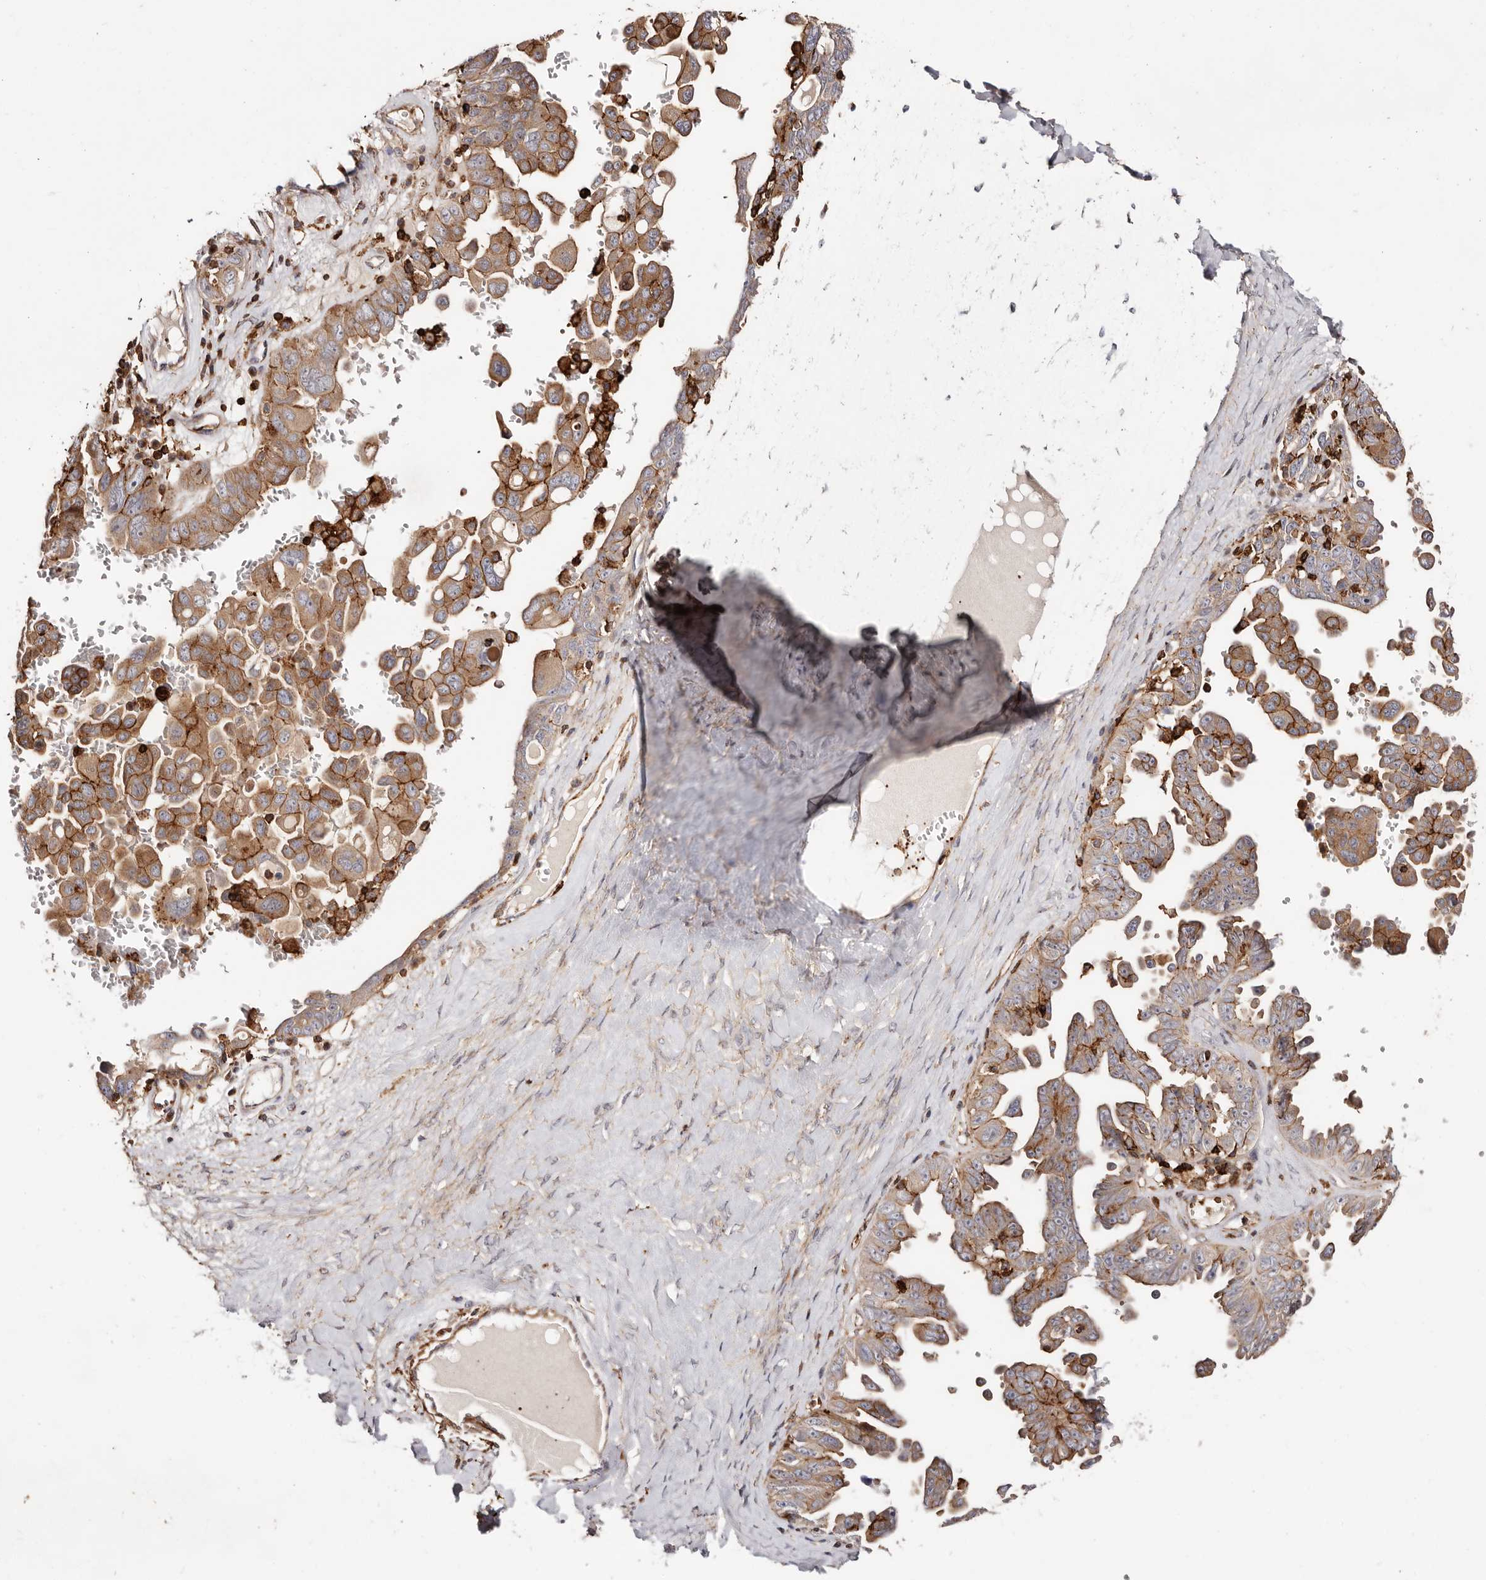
{"staining": {"intensity": "moderate", "quantity": "25%-75%", "location": "cytoplasmic/membranous"}, "tissue": "ovarian cancer", "cell_type": "Tumor cells", "image_type": "cancer", "snomed": [{"axis": "morphology", "description": "Carcinoma, endometroid"}, {"axis": "topography", "description": "Ovary"}], "caption": "Tumor cells show moderate cytoplasmic/membranous expression in about 25%-75% of cells in endometroid carcinoma (ovarian). The staining is performed using DAB brown chromogen to label protein expression. The nuclei are counter-stained blue using hematoxylin.", "gene": "PTPN22", "patient": {"sex": "female", "age": 62}}